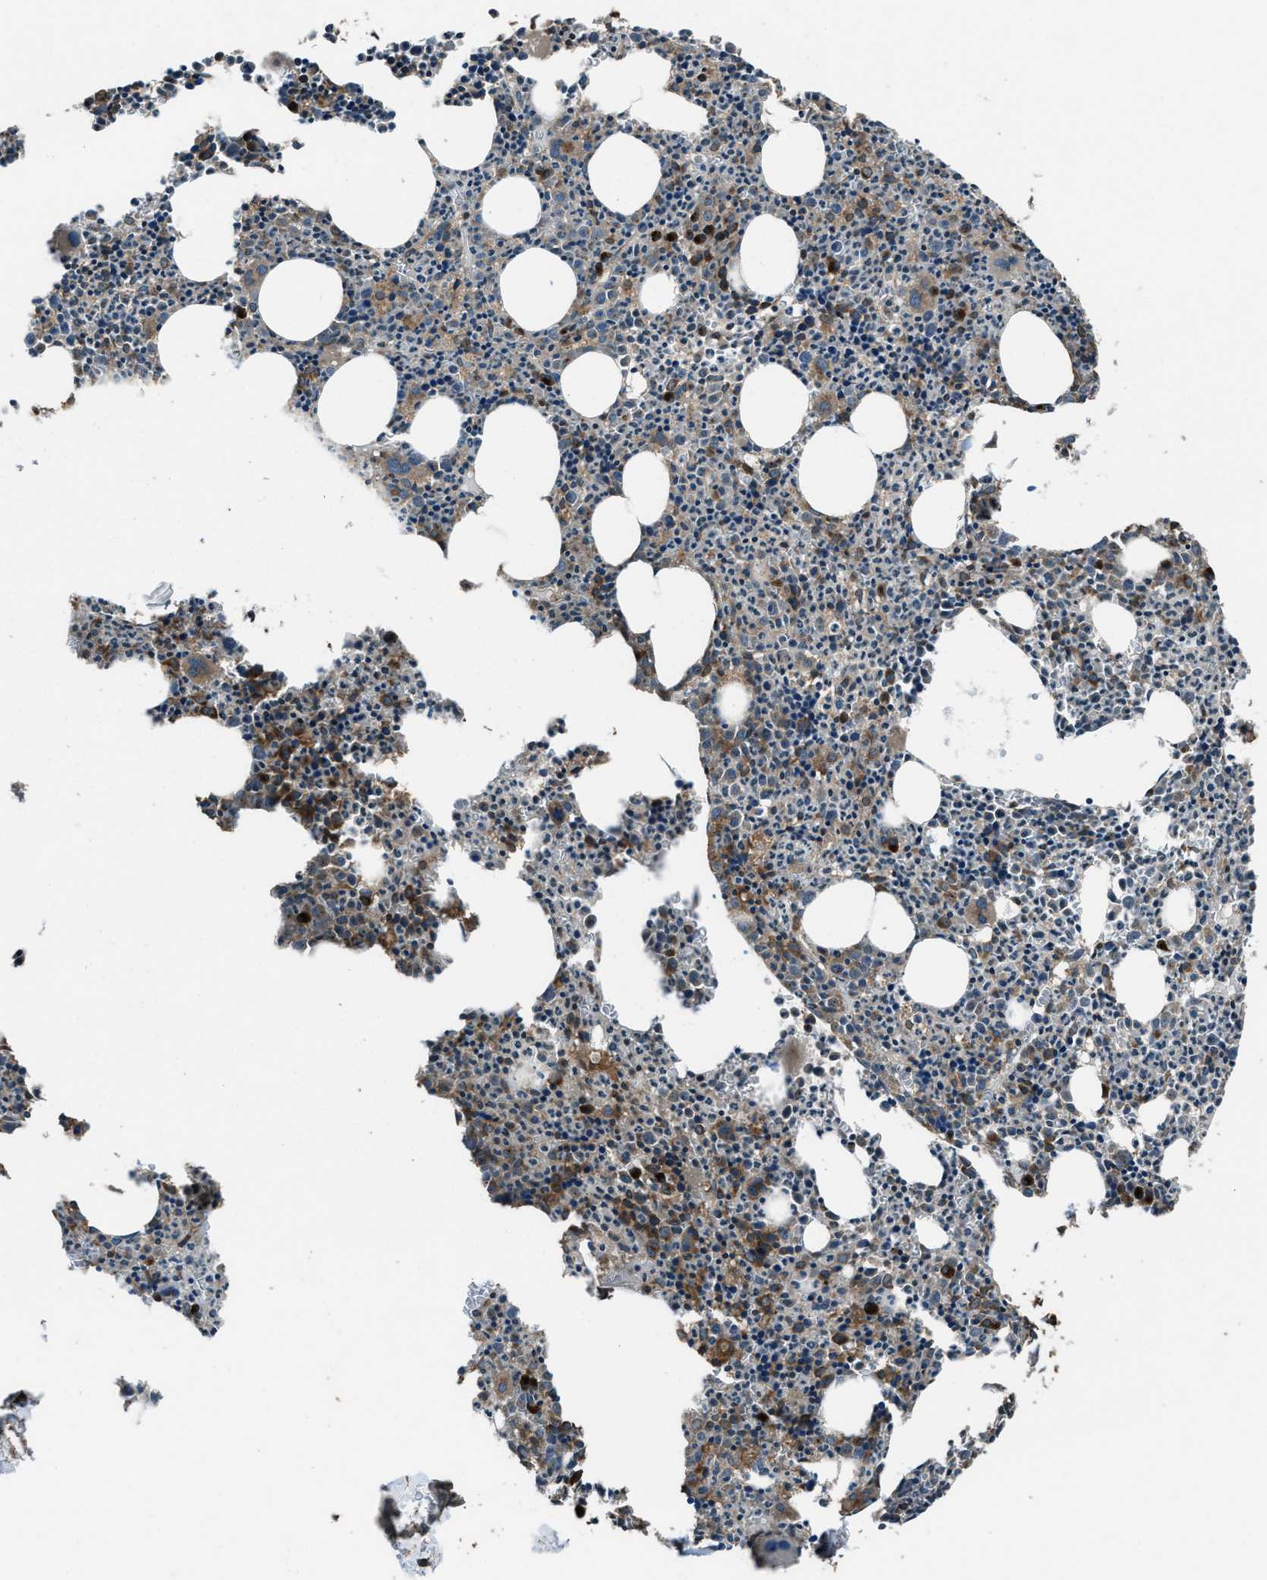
{"staining": {"intensity": "strong", "quantity": "<25%", "location": "cytoplasmic/membranous"}, "tissue": "bone marrow", "cell_type": "Hematopoietic cells", "image_type": "normal", "snomed": [{"axis": "morphology", "description": "Normal tissue, NOS"}, {"axis": "morphology", "description": "Inflammation, NOS"}, {"axis": "topography", "description": "Bone marrow"}], "caption": "High-magnification brightfield microscopy of unremarkable bone marrow stained with DAB (3,3'-diaminobenzidine) (brown) and counterstained with hematoxylin (blue). hematopoietic cells exhibit strong cytoplasmic/membranous expression is present in approximately<25% of cells. (DAB (3,3'-diaminobenzidine) IHC with brightfield microscopy, high magnification).", "gene": "TRIM4", "patient": {"sex": "male", "age": 31}}